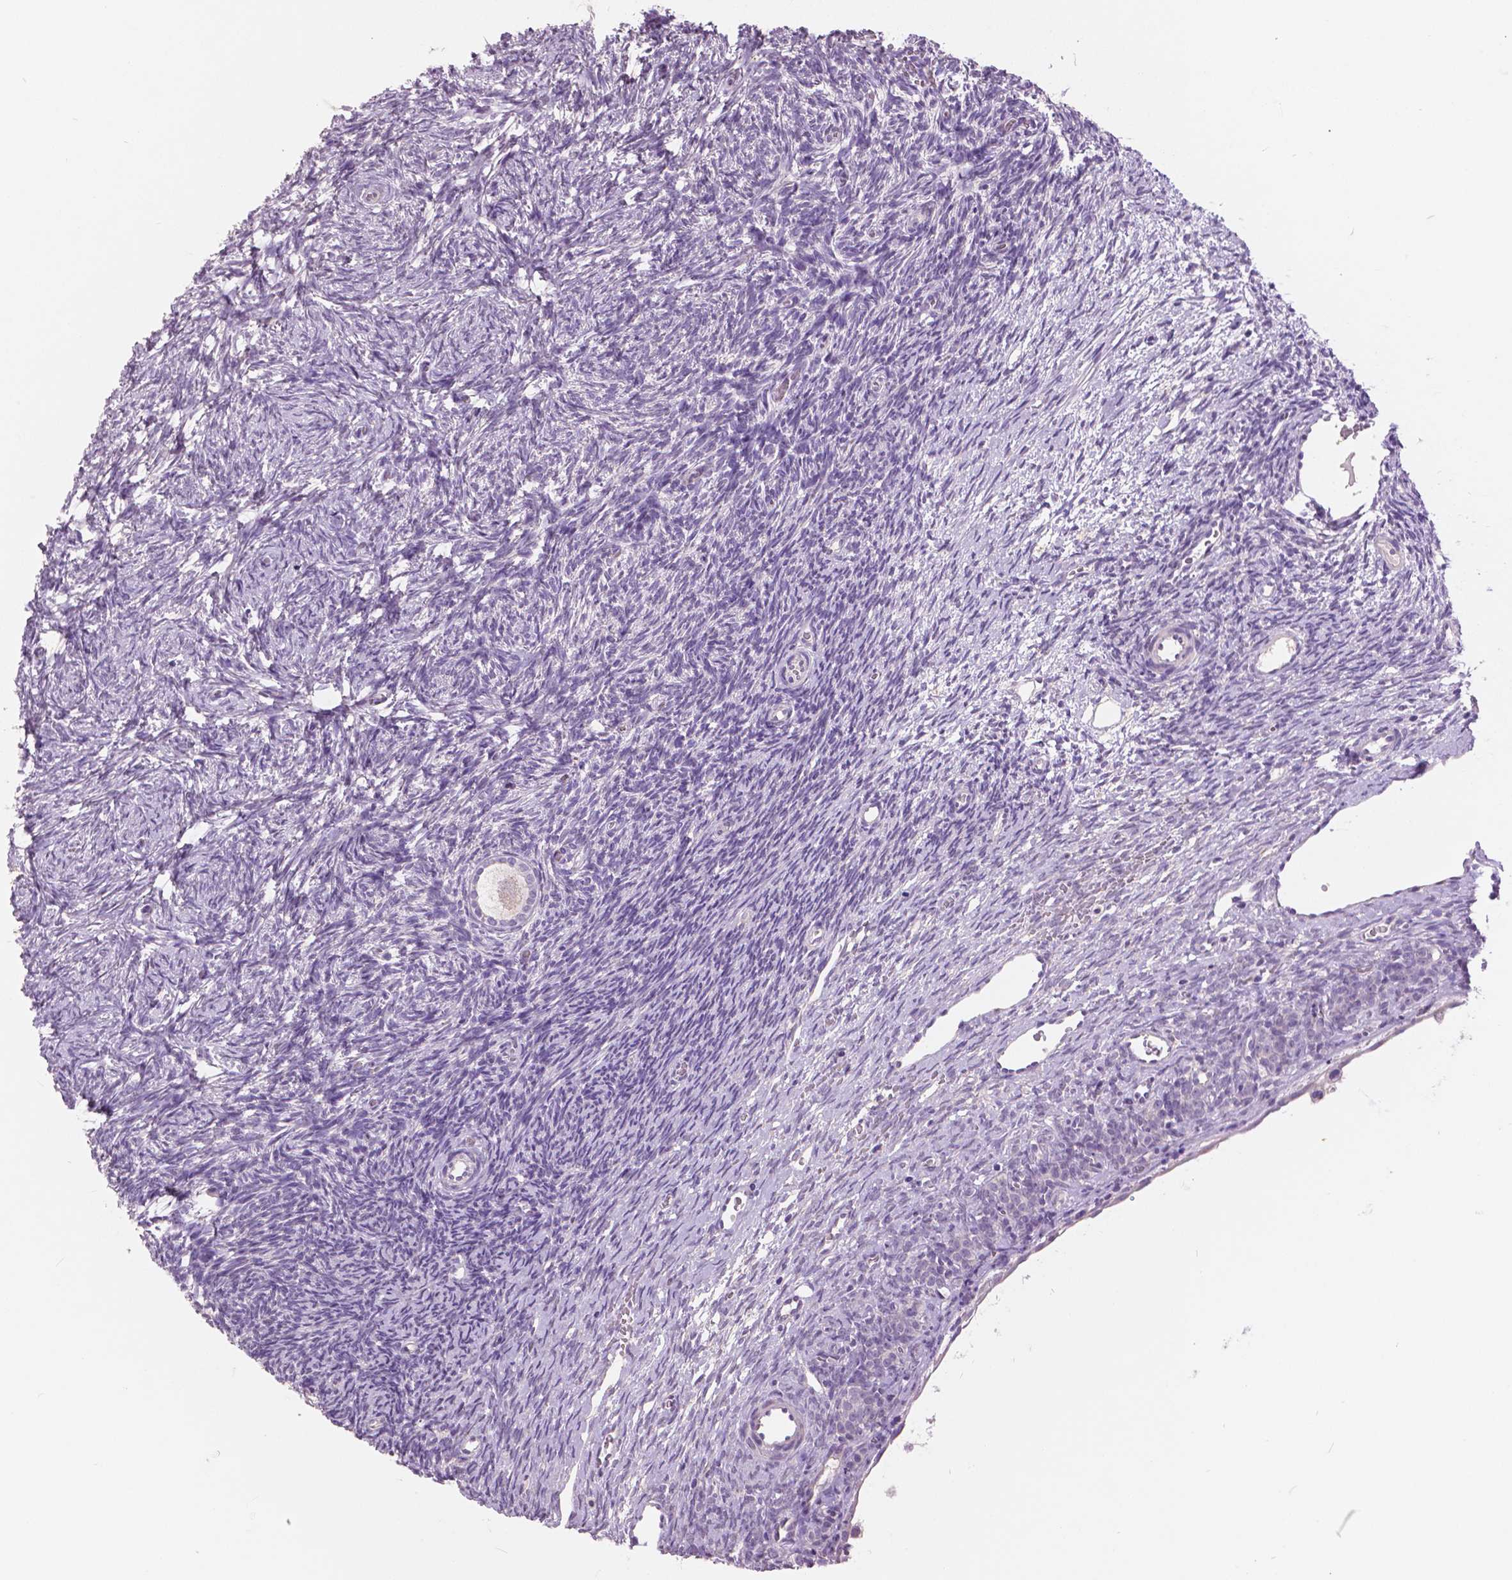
{"staining": {"intensity": "negative", "quantity": "none", "location": "none"}, "tissue": "ovary", "cell_type": "Follicle cells", "image_type": "normal", "snomed": [{"axis": "morphology", "description": "Normal tissue, NOS"}, {"axis": "topography", "description": "Ovary"}], "caption": "The photomicrograph reveals no staining of follicle cells in normal ovary. (DAB (3,3'-diaminobenzidine) immunohistochemistry with hematoxylin counter stain).", "gene": "GRIN2A", "patient": {"sex": "female", "age": 34}}